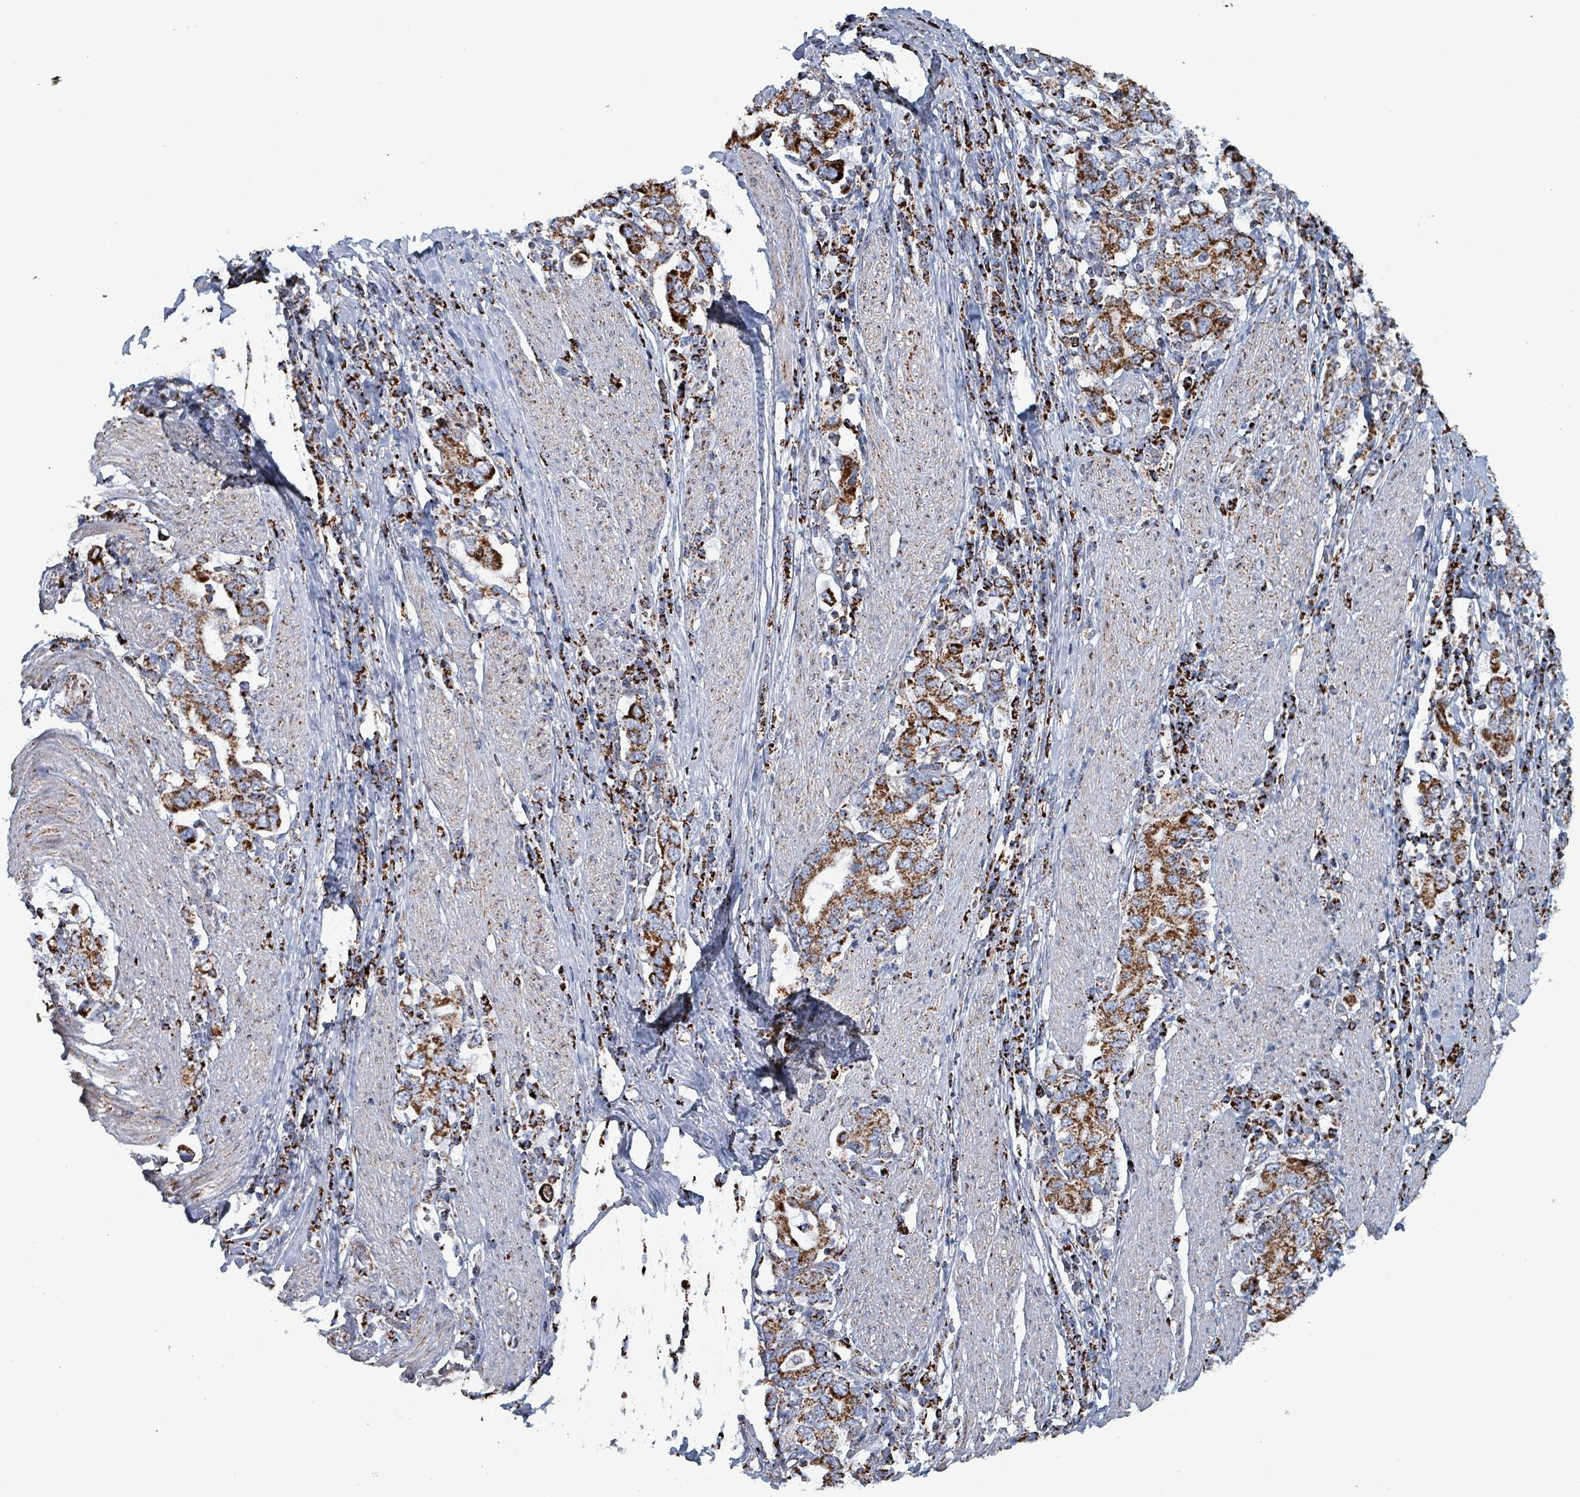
{"staining": {"intensity": "strong", "quantity": ">75%", "location": "cytoplasmic/membranous"}, "tissue": "stomach cancer", "cell_type": "Tumor cells", "image_type": "cancer", "snomed": [{"axis": "morphology", "description": "Adenocarcinoma, NOS"}, {"axis": "topography", "description": "Stomach, upper"}, {"axis": "topography", "description": "Stomach"}], "caption": "Strong cytoplasmic/membranous positivity for a protein is present in about >75% of tumor cells of stomach adenocarcinoma using immunohistochemistry.", "gene": "IDH3B", "patient": {"sex": "male", "age": 62}}